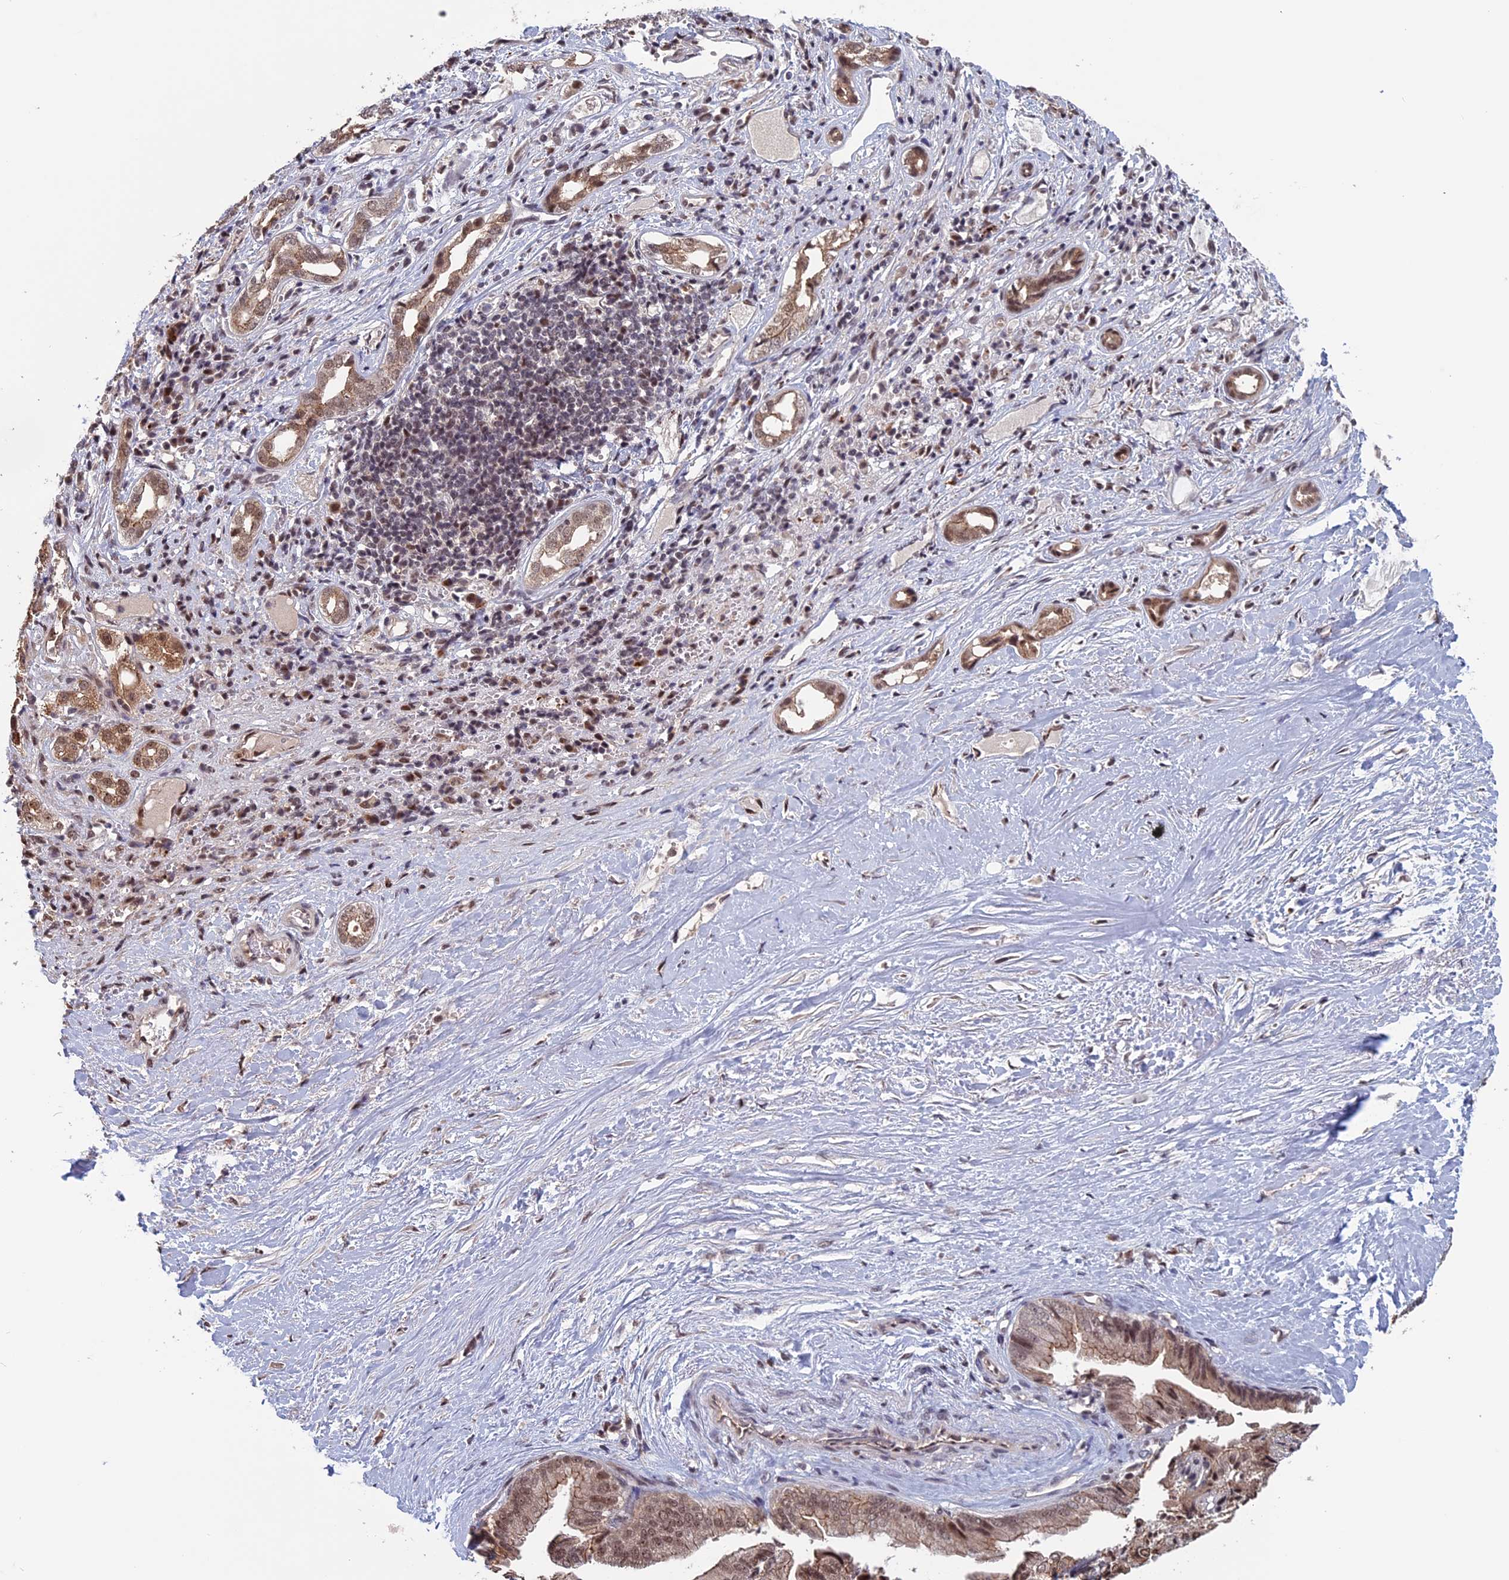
{"staining": {"intensity": "moderate", "quantity": ">75%", "location": "nuclear"}, "tissue": "liver cancer", "cell_type": "Tumor cells", "image_type": "cancer", "snomed": [{"axis": "morphology", "description": "Cholangiocarcinoma"}, {"axis": "topography", "description": "Liver"}], "caption": "Moderate nuclear protein staining is seen in about >75% of tumor cells in liver cancer.", "gene": "CACTIN", "patient": {"sex": "female", "age": 75}}